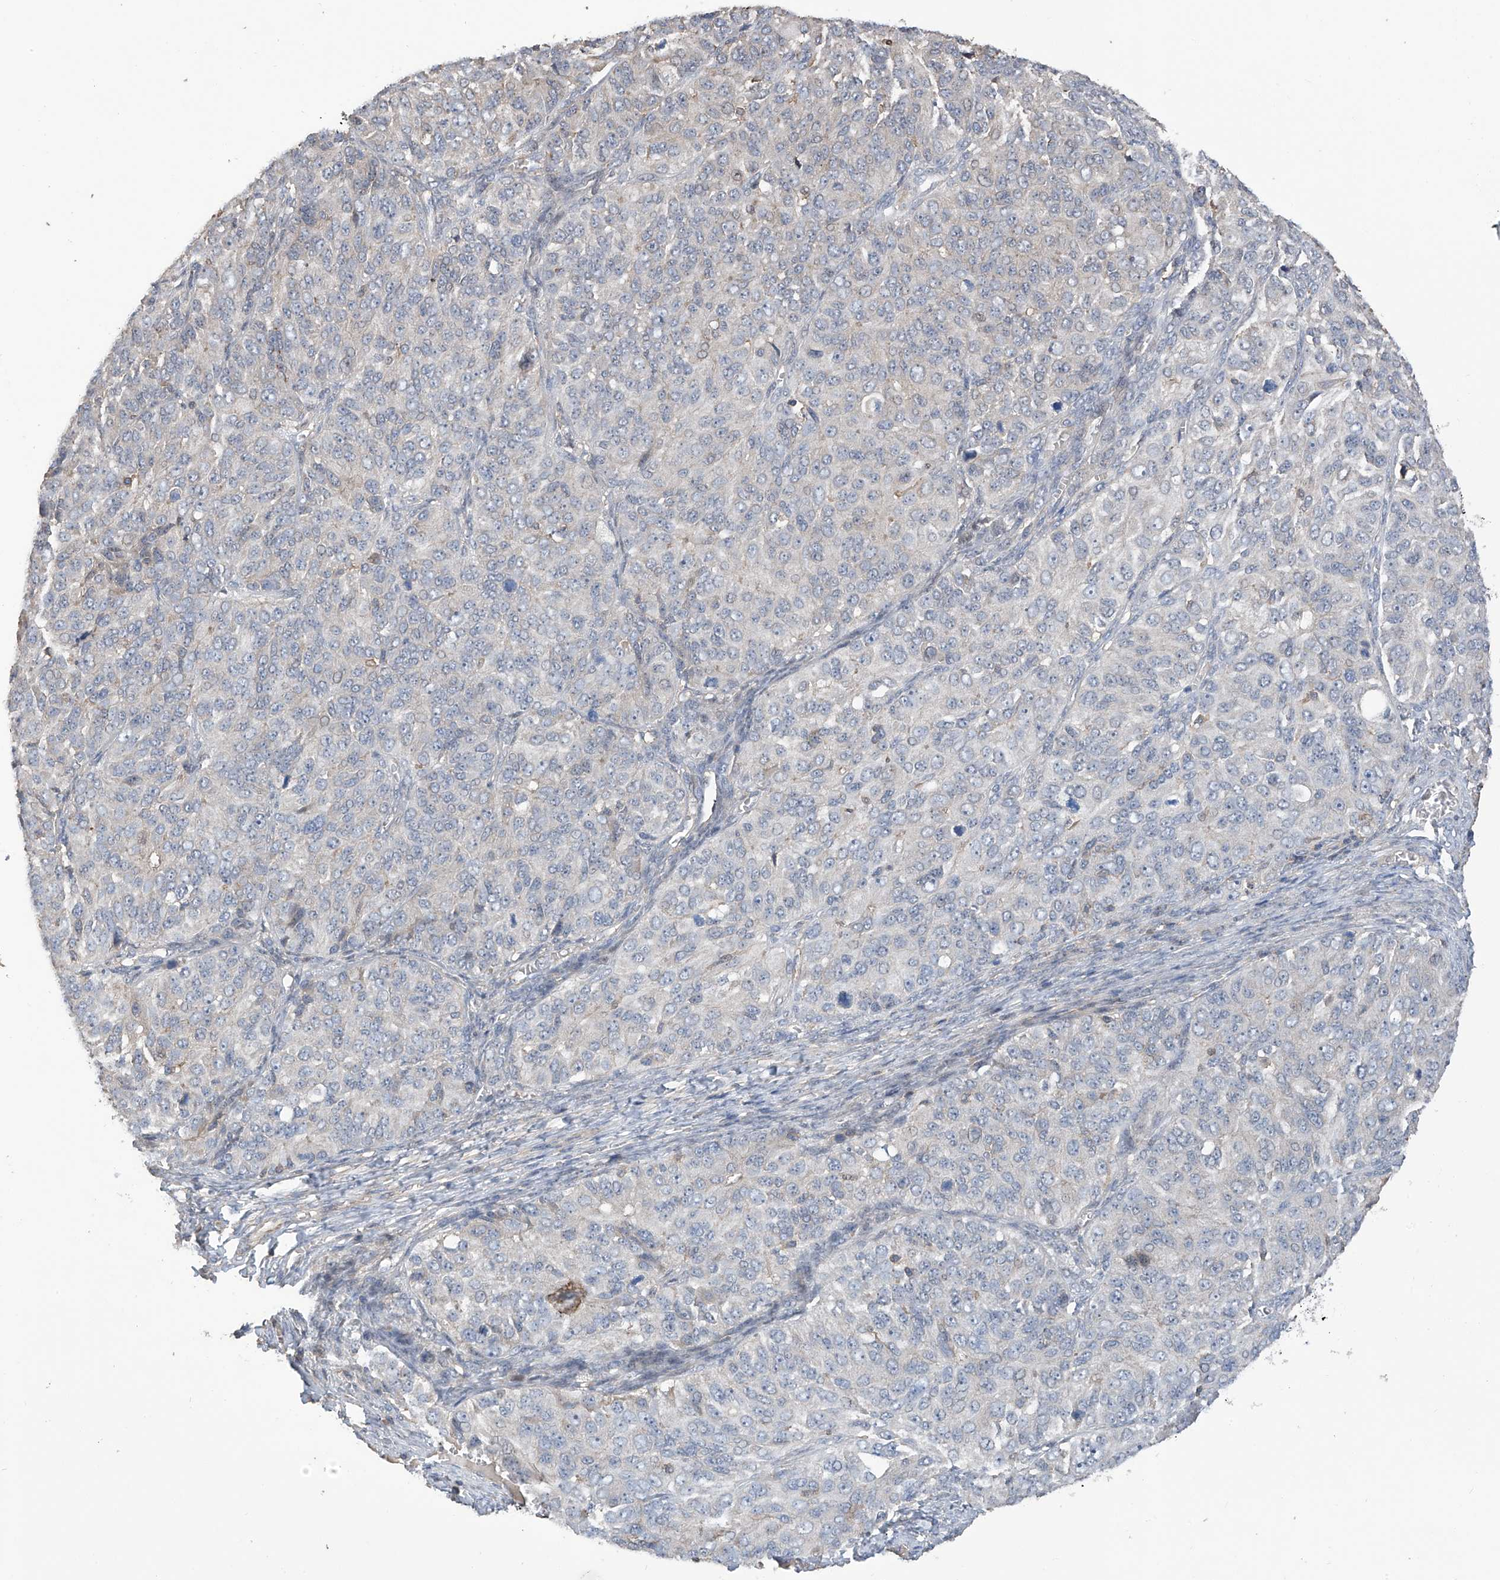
{"staining": {"intensity": "negative", "quantity": "none", "location": "none"}, "tissue": "ovarian cancer", "cell_type": "Tumor cells", "image_type": "cancer", "snomed": [{"axis": "morphology", "description": "Carcinoma, endometroid"}, {"axis": "topography", "description": "Ovary"}], "caption": "Ovarian cancer was stained to show a protein in brown. There is no significant expression in tumor cells. (Immunohistochemistry (ihc), brightfield microscopy, high magnification).", "gene": "SLFN14", "patient": {"sex": "female", "age": 51}}